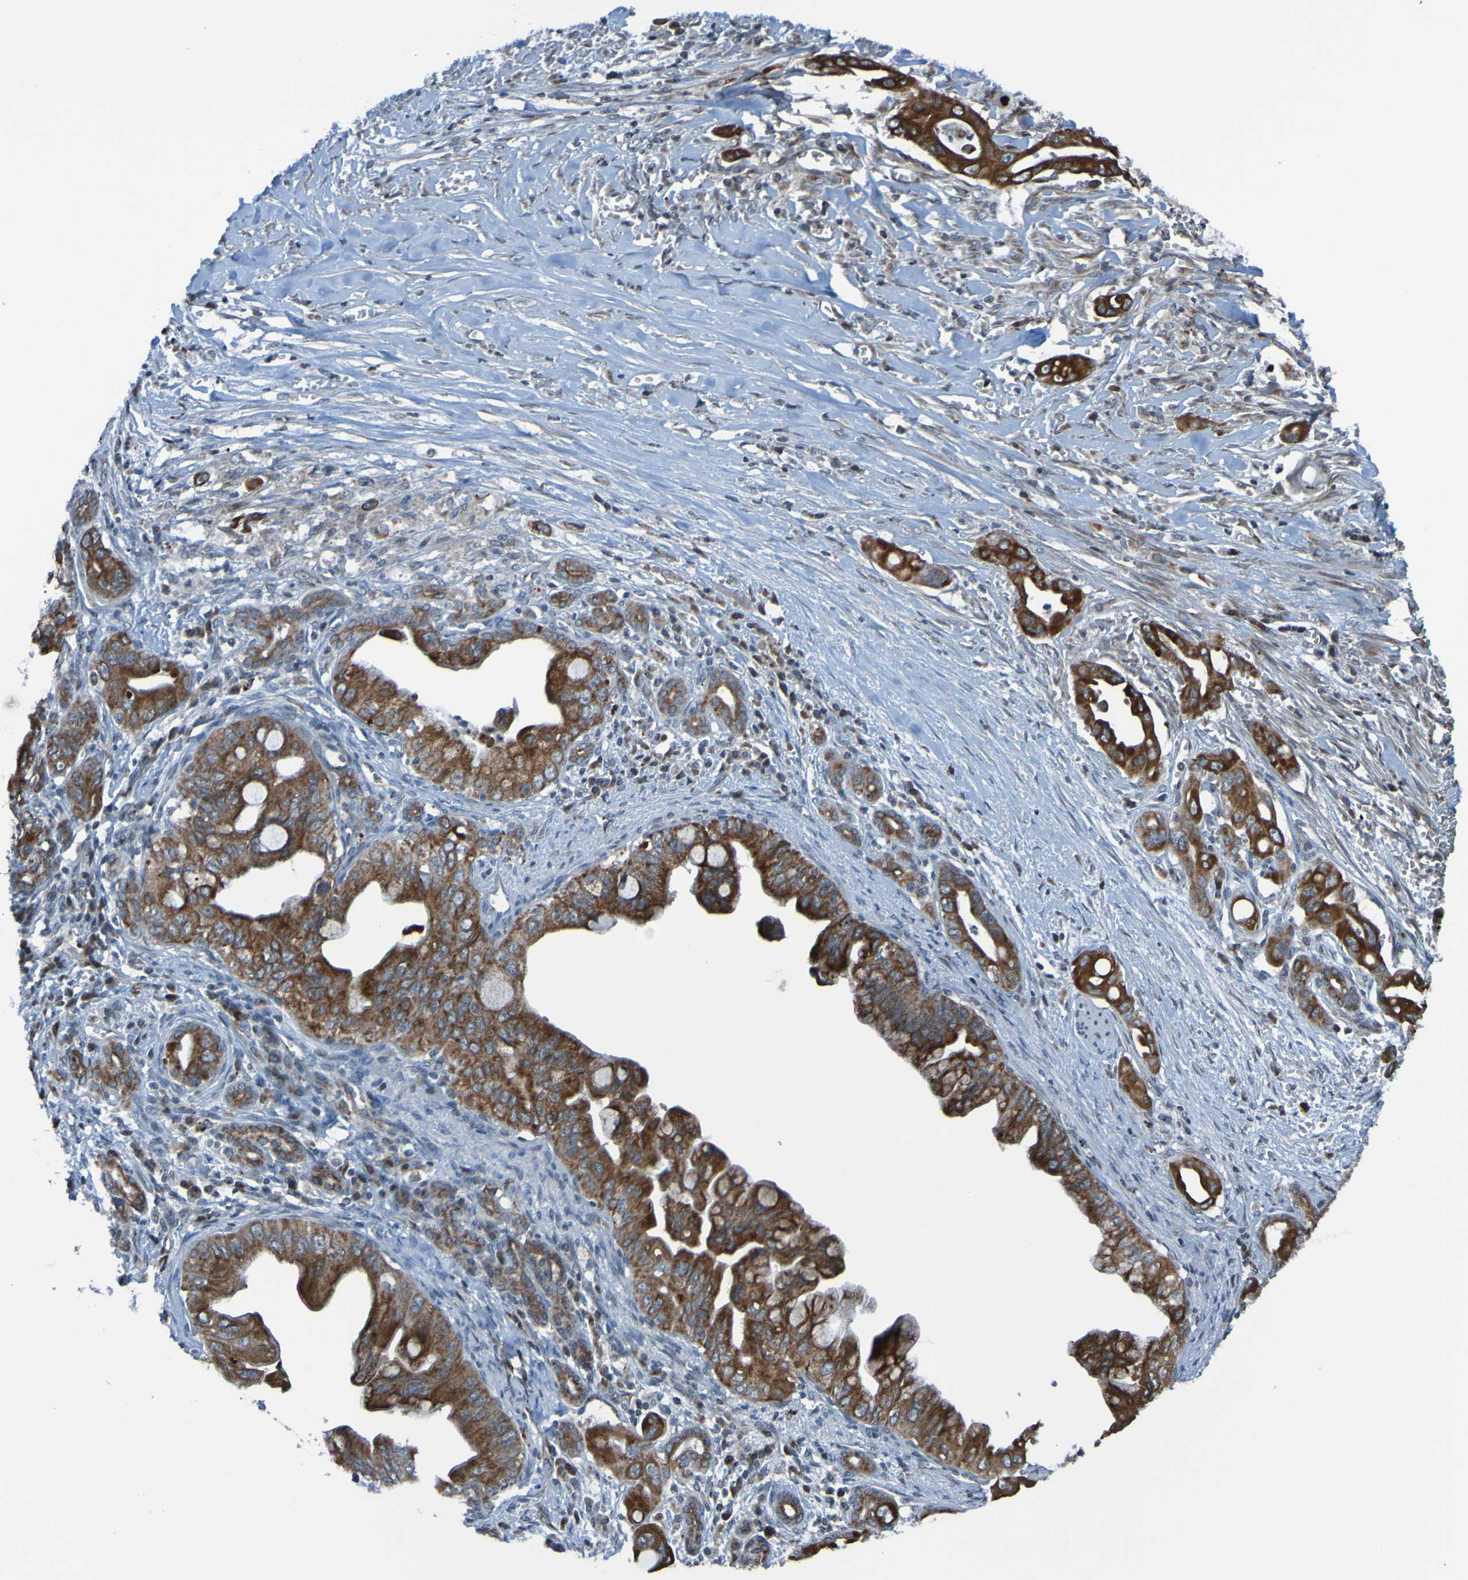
{"staining": {"intensity": "strong", "quantity": ">75%", "location": "cytoplasmic/membranous"}, "tissue": "pancreatic cancer", "cell_type": "Tumor cells", "image_type": "cancer", "snomed": [{"axis": "morphology", "description": "Adenocarcinoma, NOS"}, {"axis": "topography", "description": "Pancreas"}], "caption": "Pancreatic cancer stained with a protein marker reveals strong staining in tumor cells.", "gene": "UNG", "patient": {"sex": "male", "age": 59}}